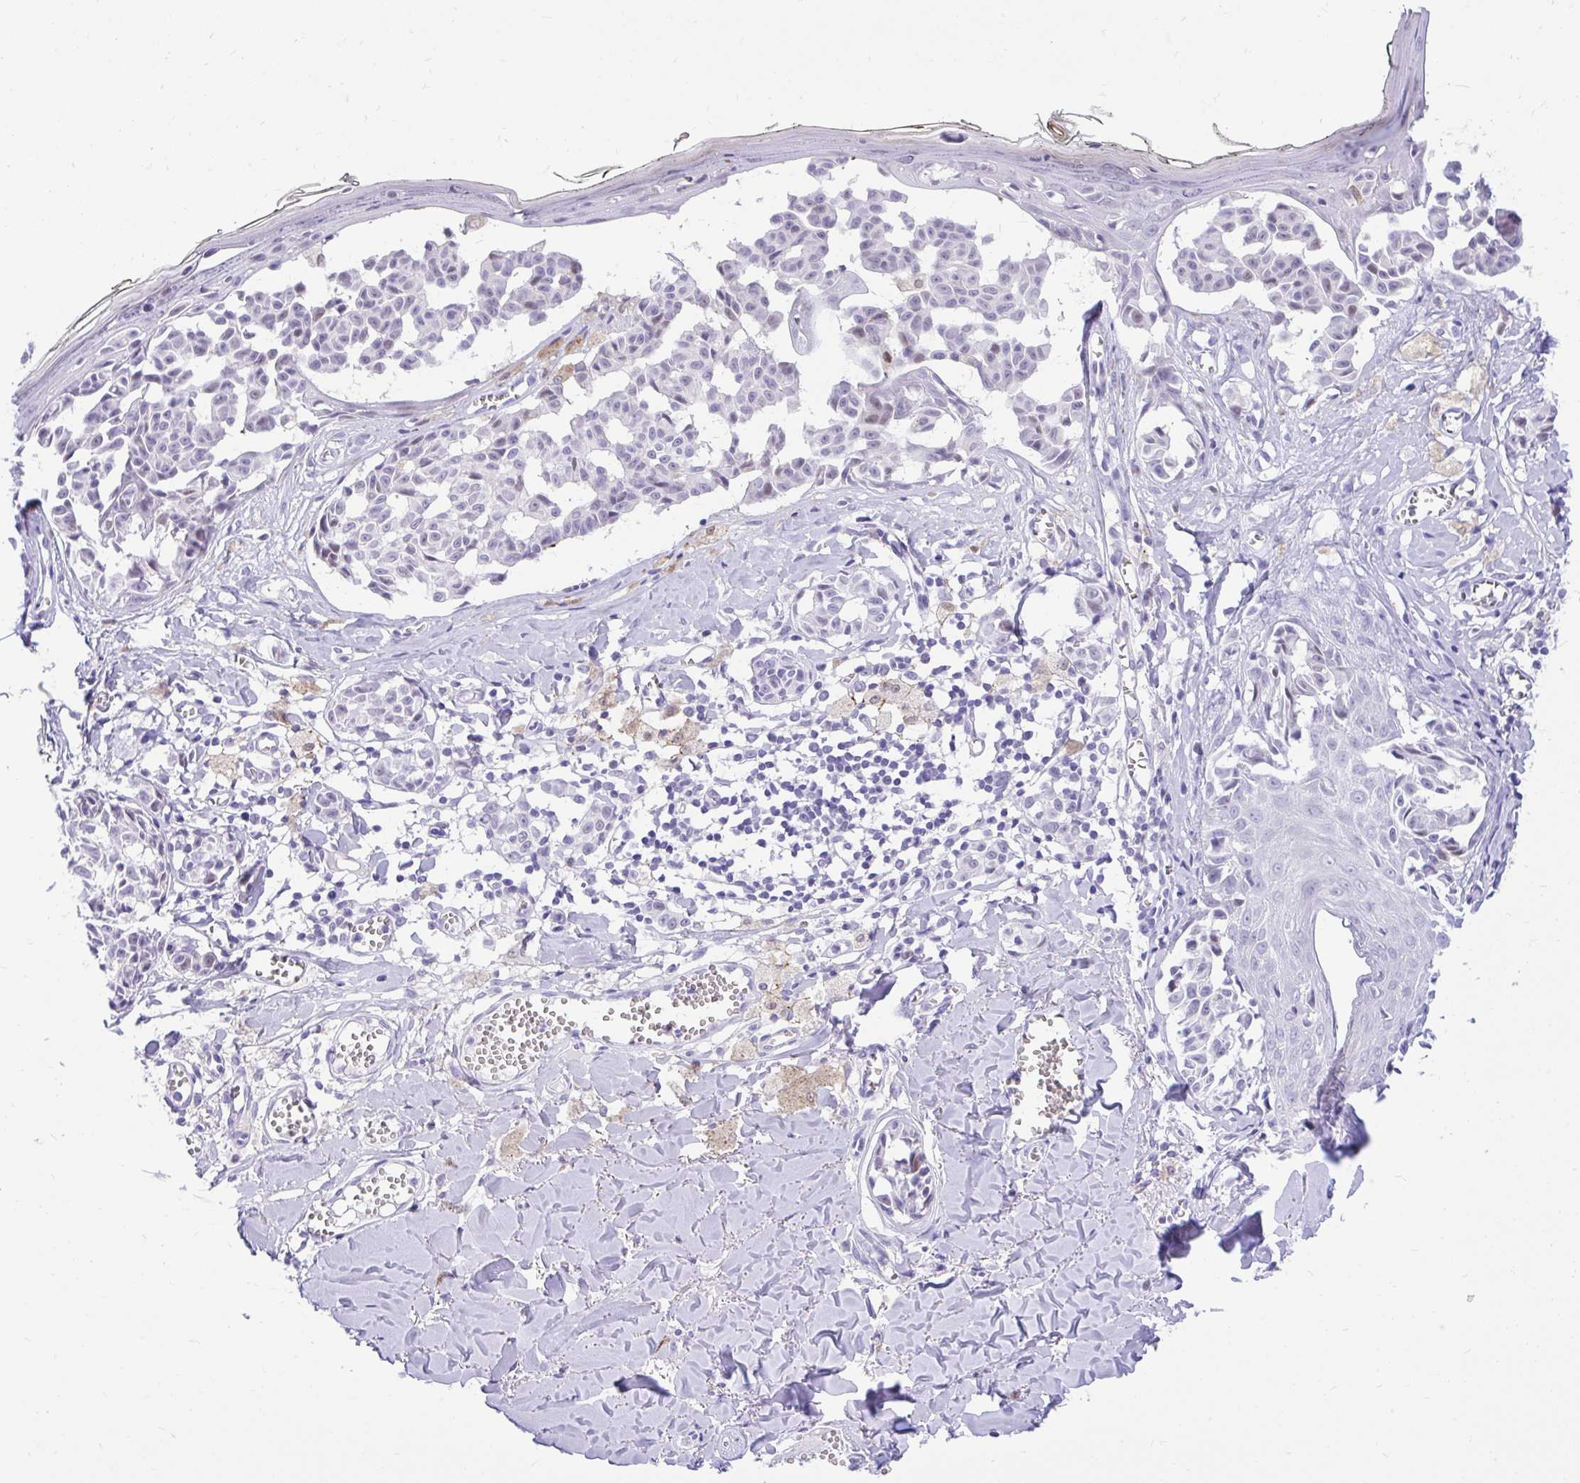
{"staining": {"intensity": "negative", "quantity": "none", "location": "none"}, "tissue": "melanoma", "cell_type": "Tumor cells", "image_type": "cancer", "snomed": [{"axis": "morphology", "description": "Malignant melanoma, NOS"}, {"axis": "topography", "description": "Skin"}], "caption": "This is a photomicrograph of immunohistochemistry (IHC) staining of melanoma, which shows no staining in tumor cells.", "gene": "GLB1L2", "patient": {"sex": "female", "age": 43}}